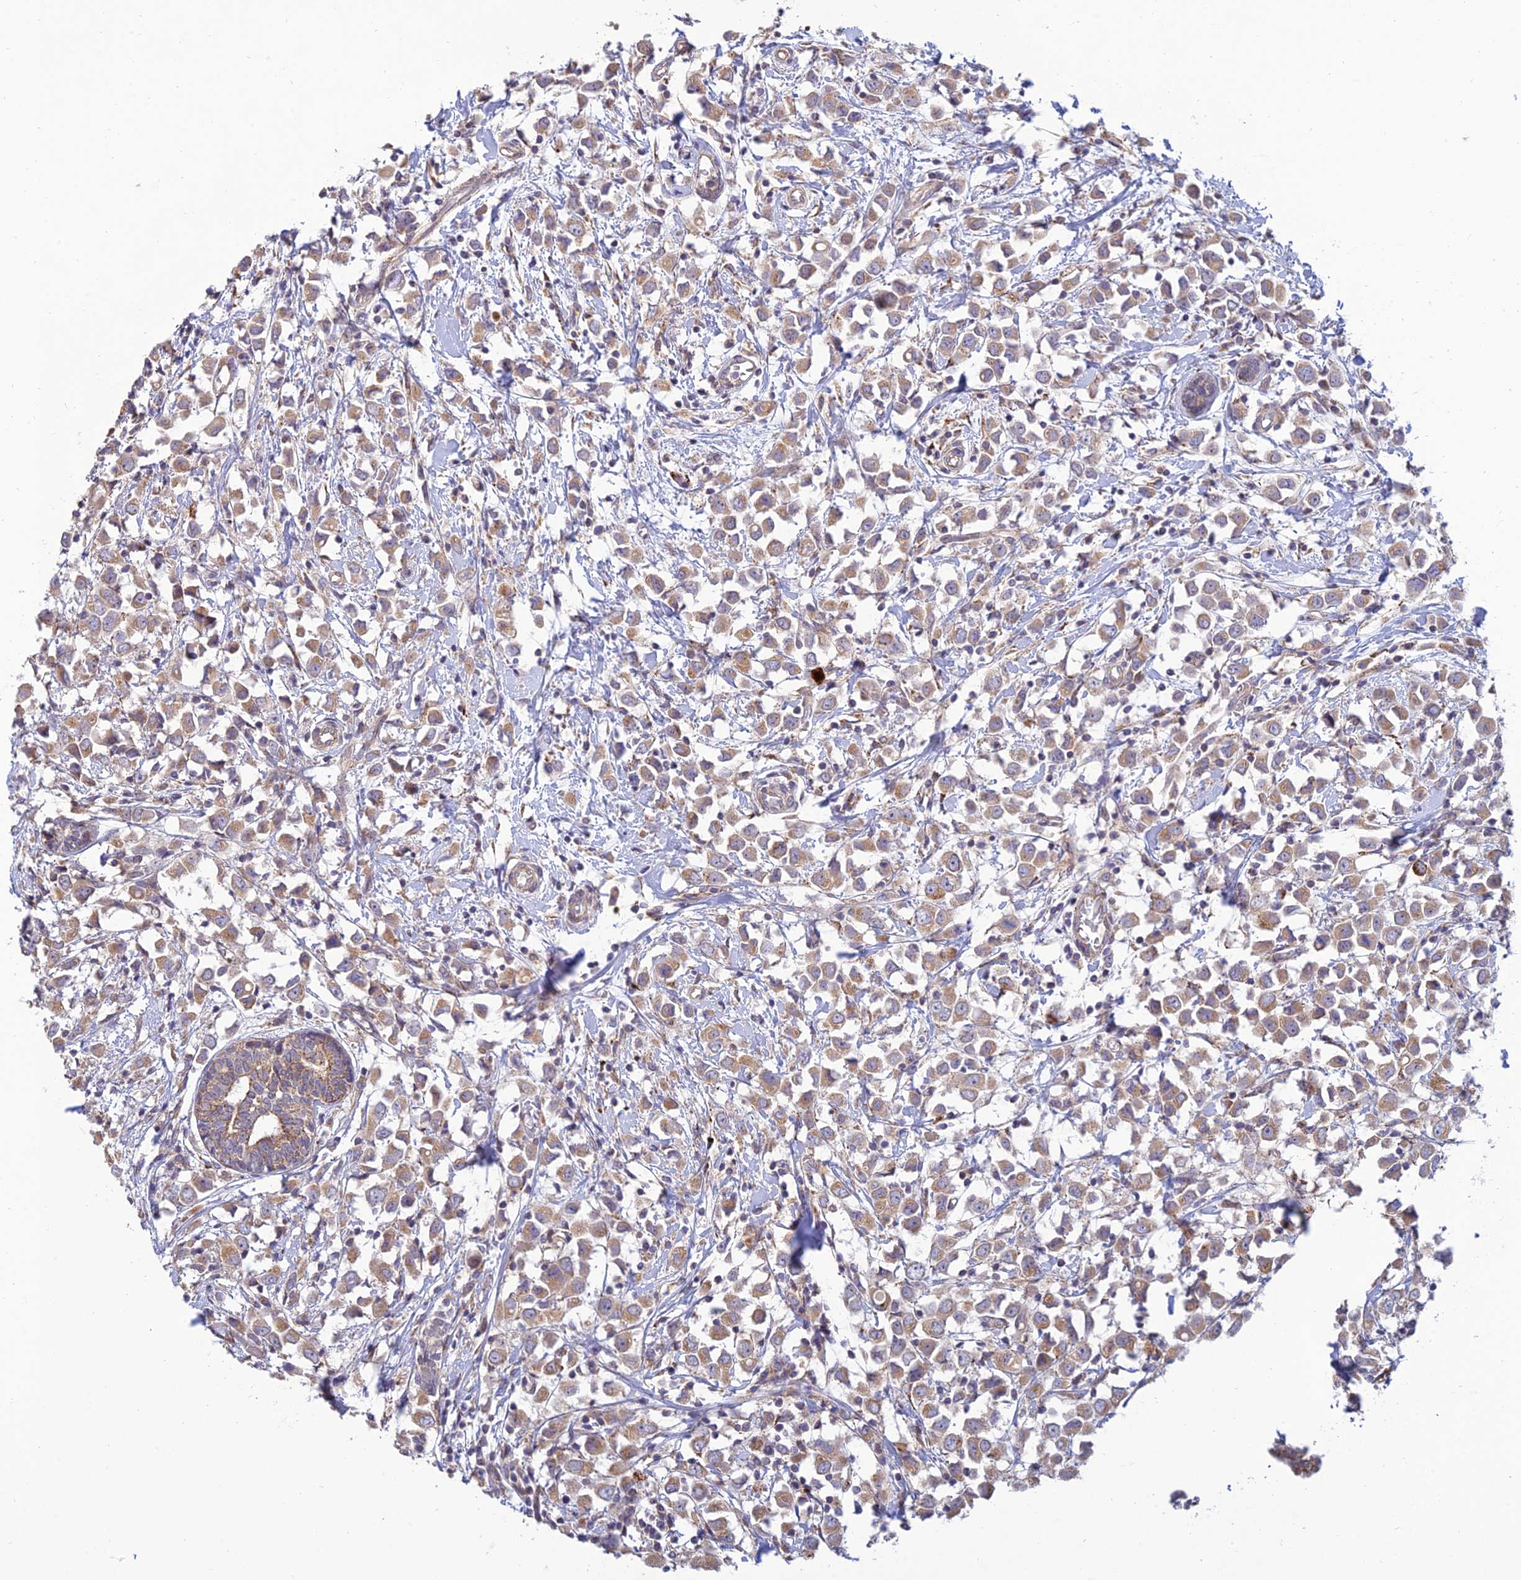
{"staining": {"intensity": "weak", "quantity": ">75%", "location": "cytoplasmic/membranous"}, "tissue": "breast cancer", "cell_type": "Tumor cells", "image_type": "cancer", "snomed": [{"axis": "morphology", "description": "Duct carcinoma"}, {"axis": "topography", "description": "Breast"}], "caption": "DAB immunohistochemical staining of breast cancer displays weak cytoplasmic/membranous protein expression in approximately >75% of tumor cells. The staining is performed using DAB (3,3'-diaminobenzidine) brown chromogen to label protein expression. The nuclei are counter-stained blue using hematoxylin.", "gene": "C3orf20", "patient": {"sex": "female", "age": 61}}